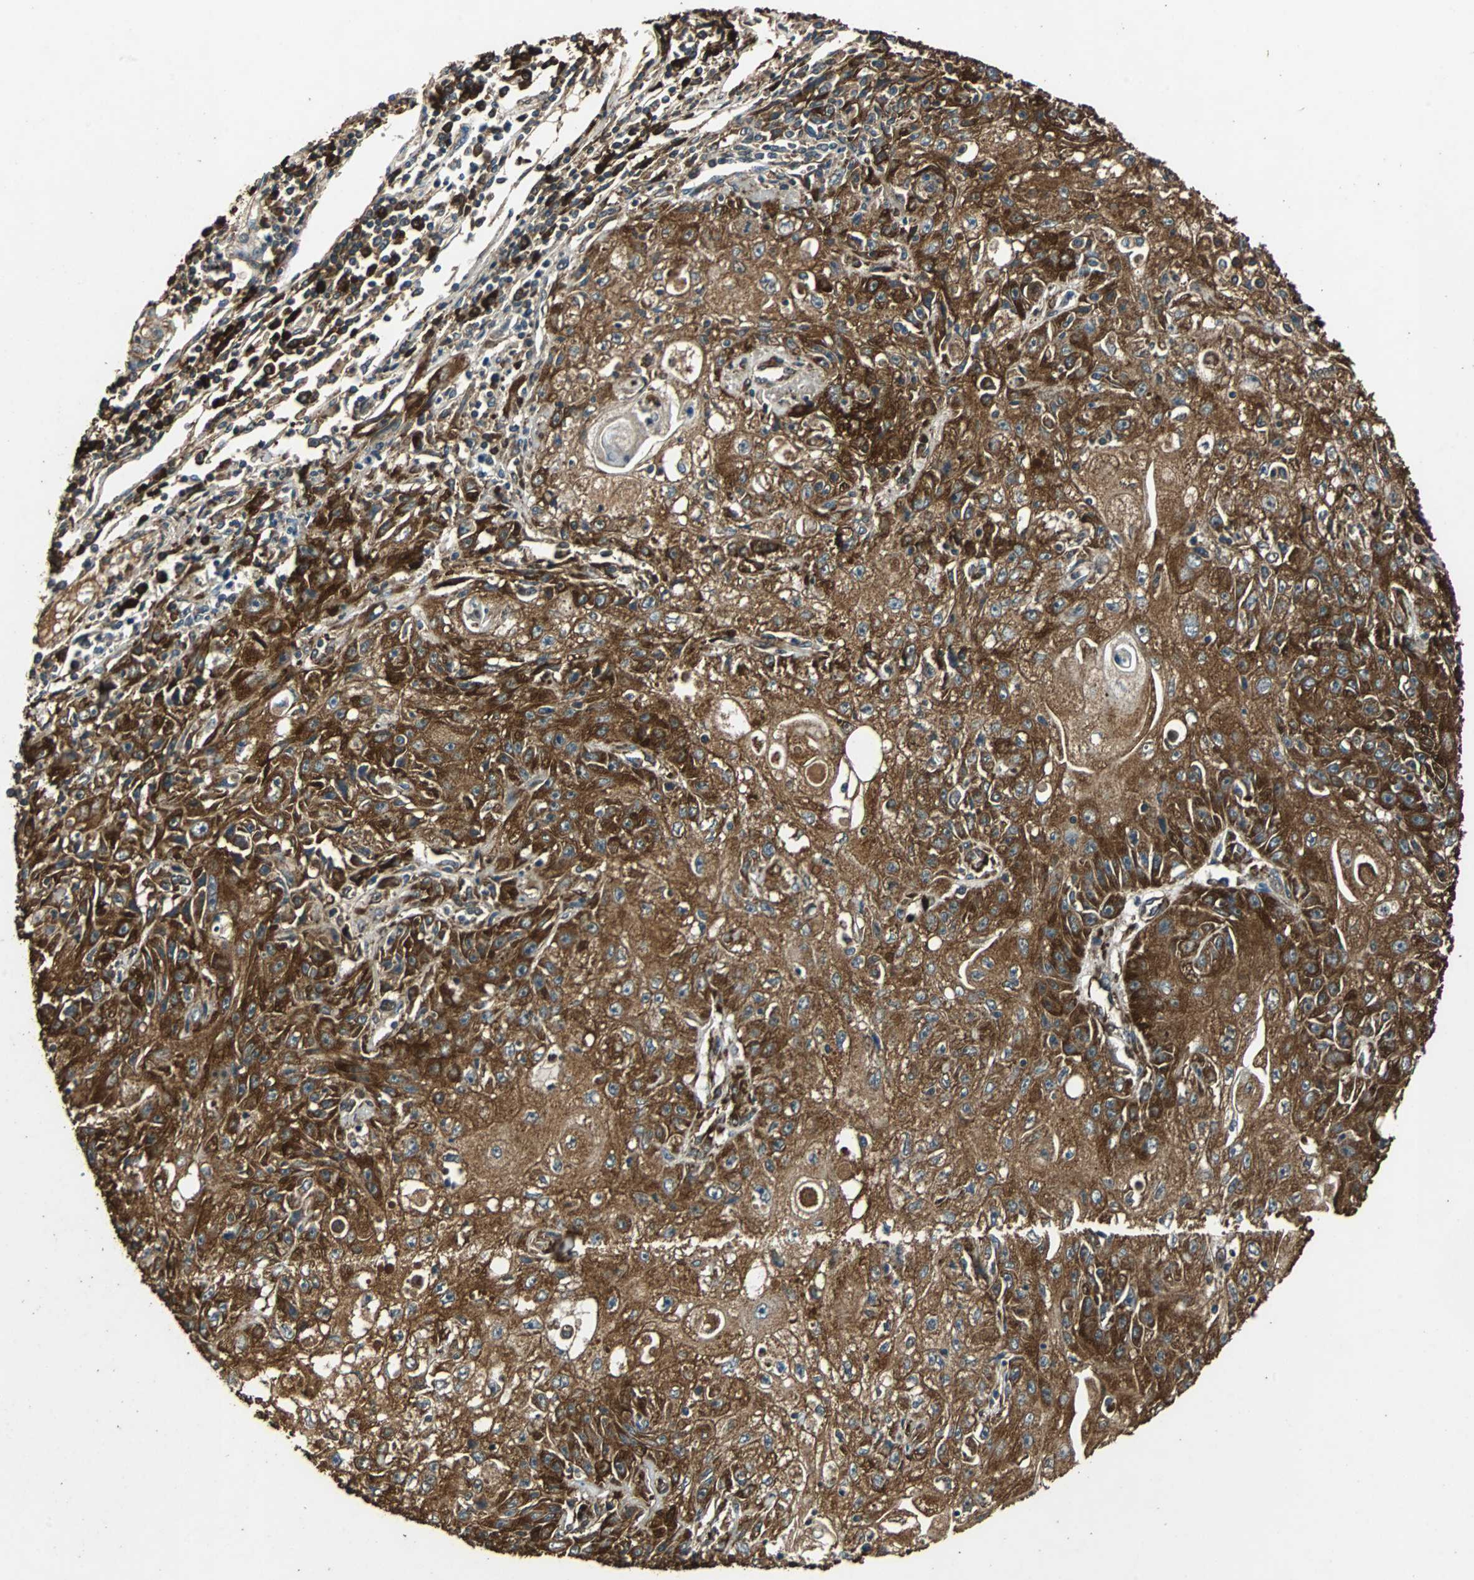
{"staining": {"intensity": "strong", "quantity": ">75%", "location": "cytoplasmic/membranous"}, "tissue": "skin cancer", "cell_type": "Tumor cells", "image_type": "cancer", "snomed": [{"axis": "morphology", "description": "Squamous cell carcinoma, NOS"}, {"axis": "topography", "description": "Skin"}], "caption": "The immunohistochemical stain labels strong cytoplasmic/membranous staining in tumor cells of squamous cell carcinoma (skin) tissue. (Stains: DAB in brown, nuclei in blue, Microscopy: brightfield microscopy at high magnification).", "gene": "NAA10", "patient": {"sex": "male", "age": 75}}